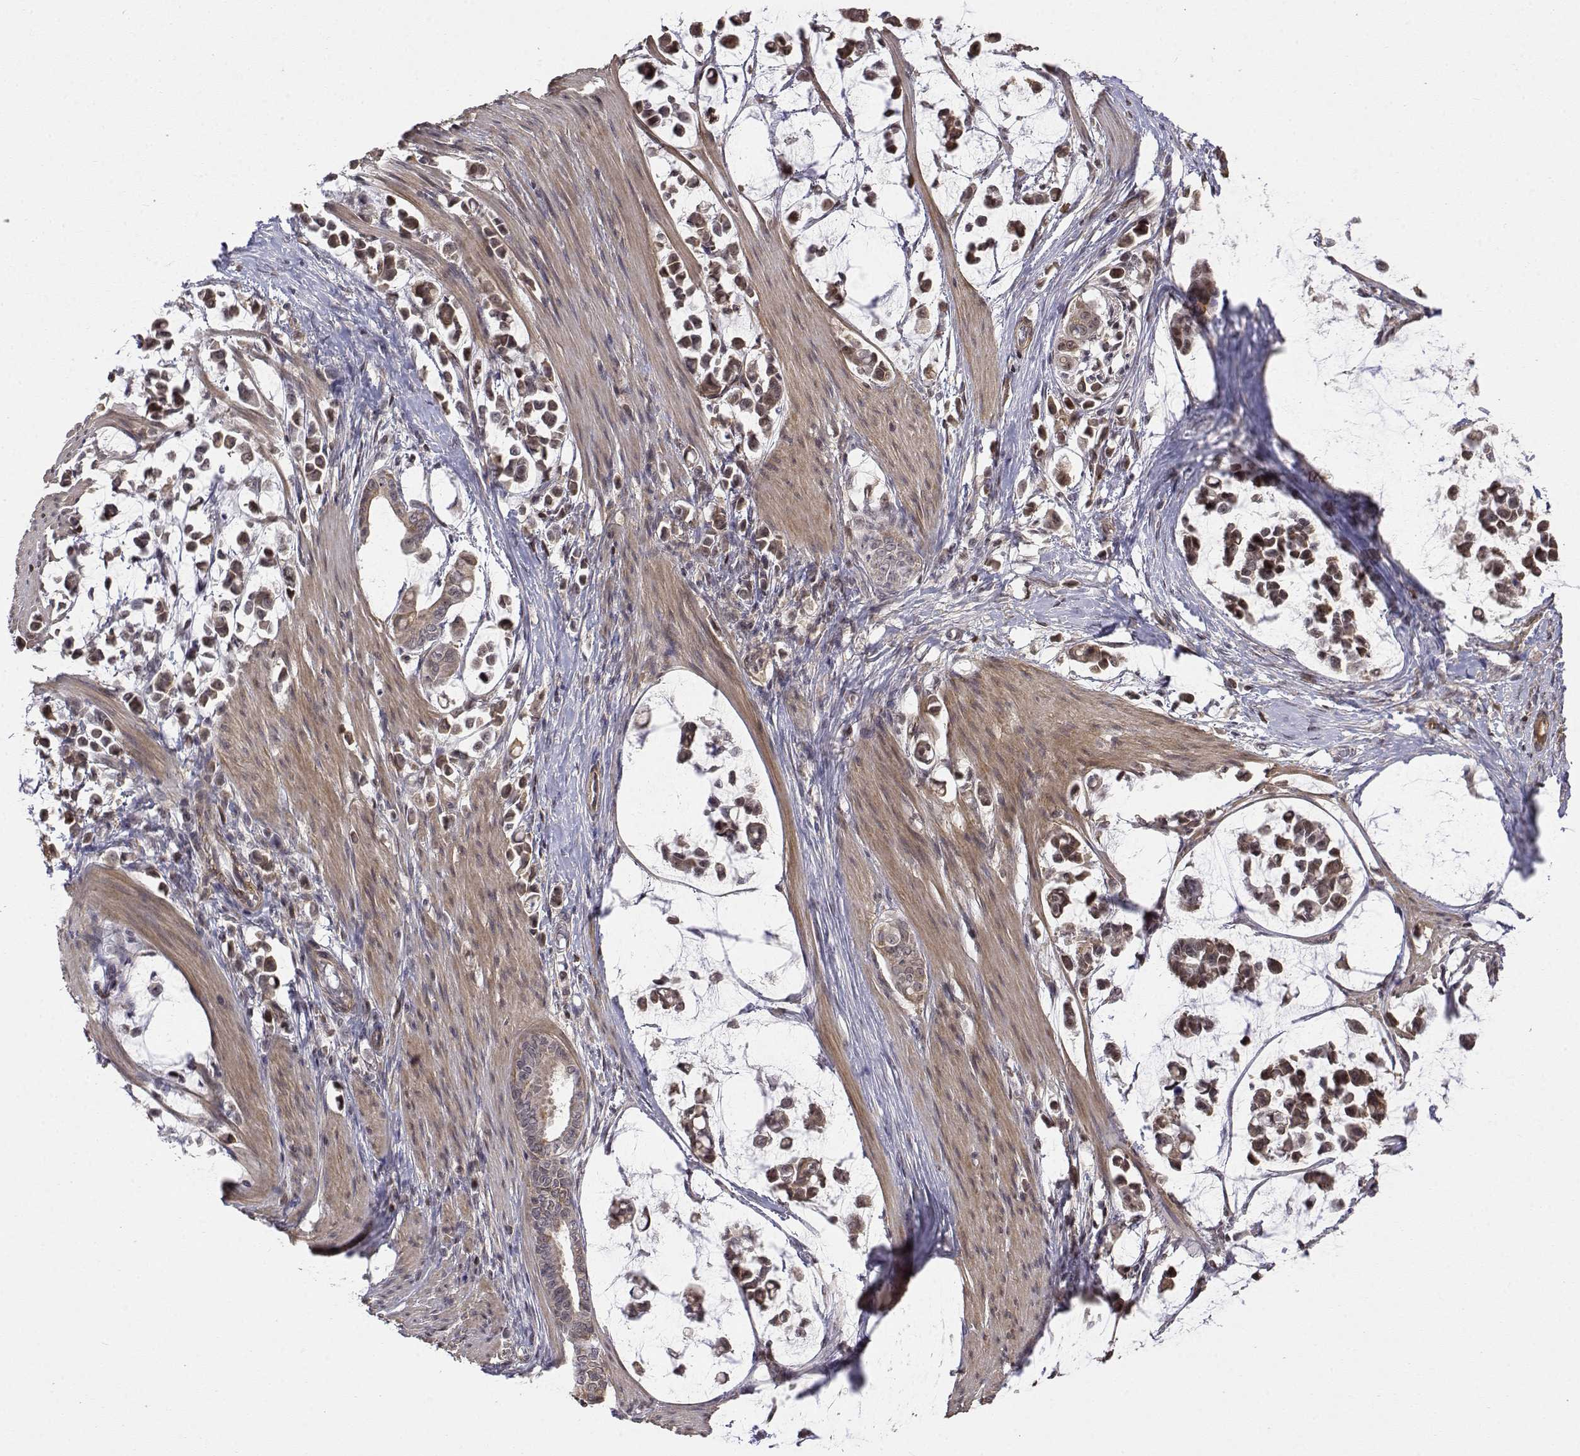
{"staining": {"intensity": "moderate", "quantity": ">75%", "location": "nuclear"}, "tissue": "stomach cancer", "cell_type": "Tumor cells", "image_type": "cancer", "snomed": [{"axis": "morphology", "description": "Adenocarcinoma, NOS"}, {"axis": "topography", "description": "Stomach"}], "caption": "Immunohistochemical staining of adenocarcinoma (stomach) demonstrates moderate nuclear protein positivity in approximately >75% of tumor cells.", "gene": "ITGA7", "patient": {"sex": "male", "age": 82}}